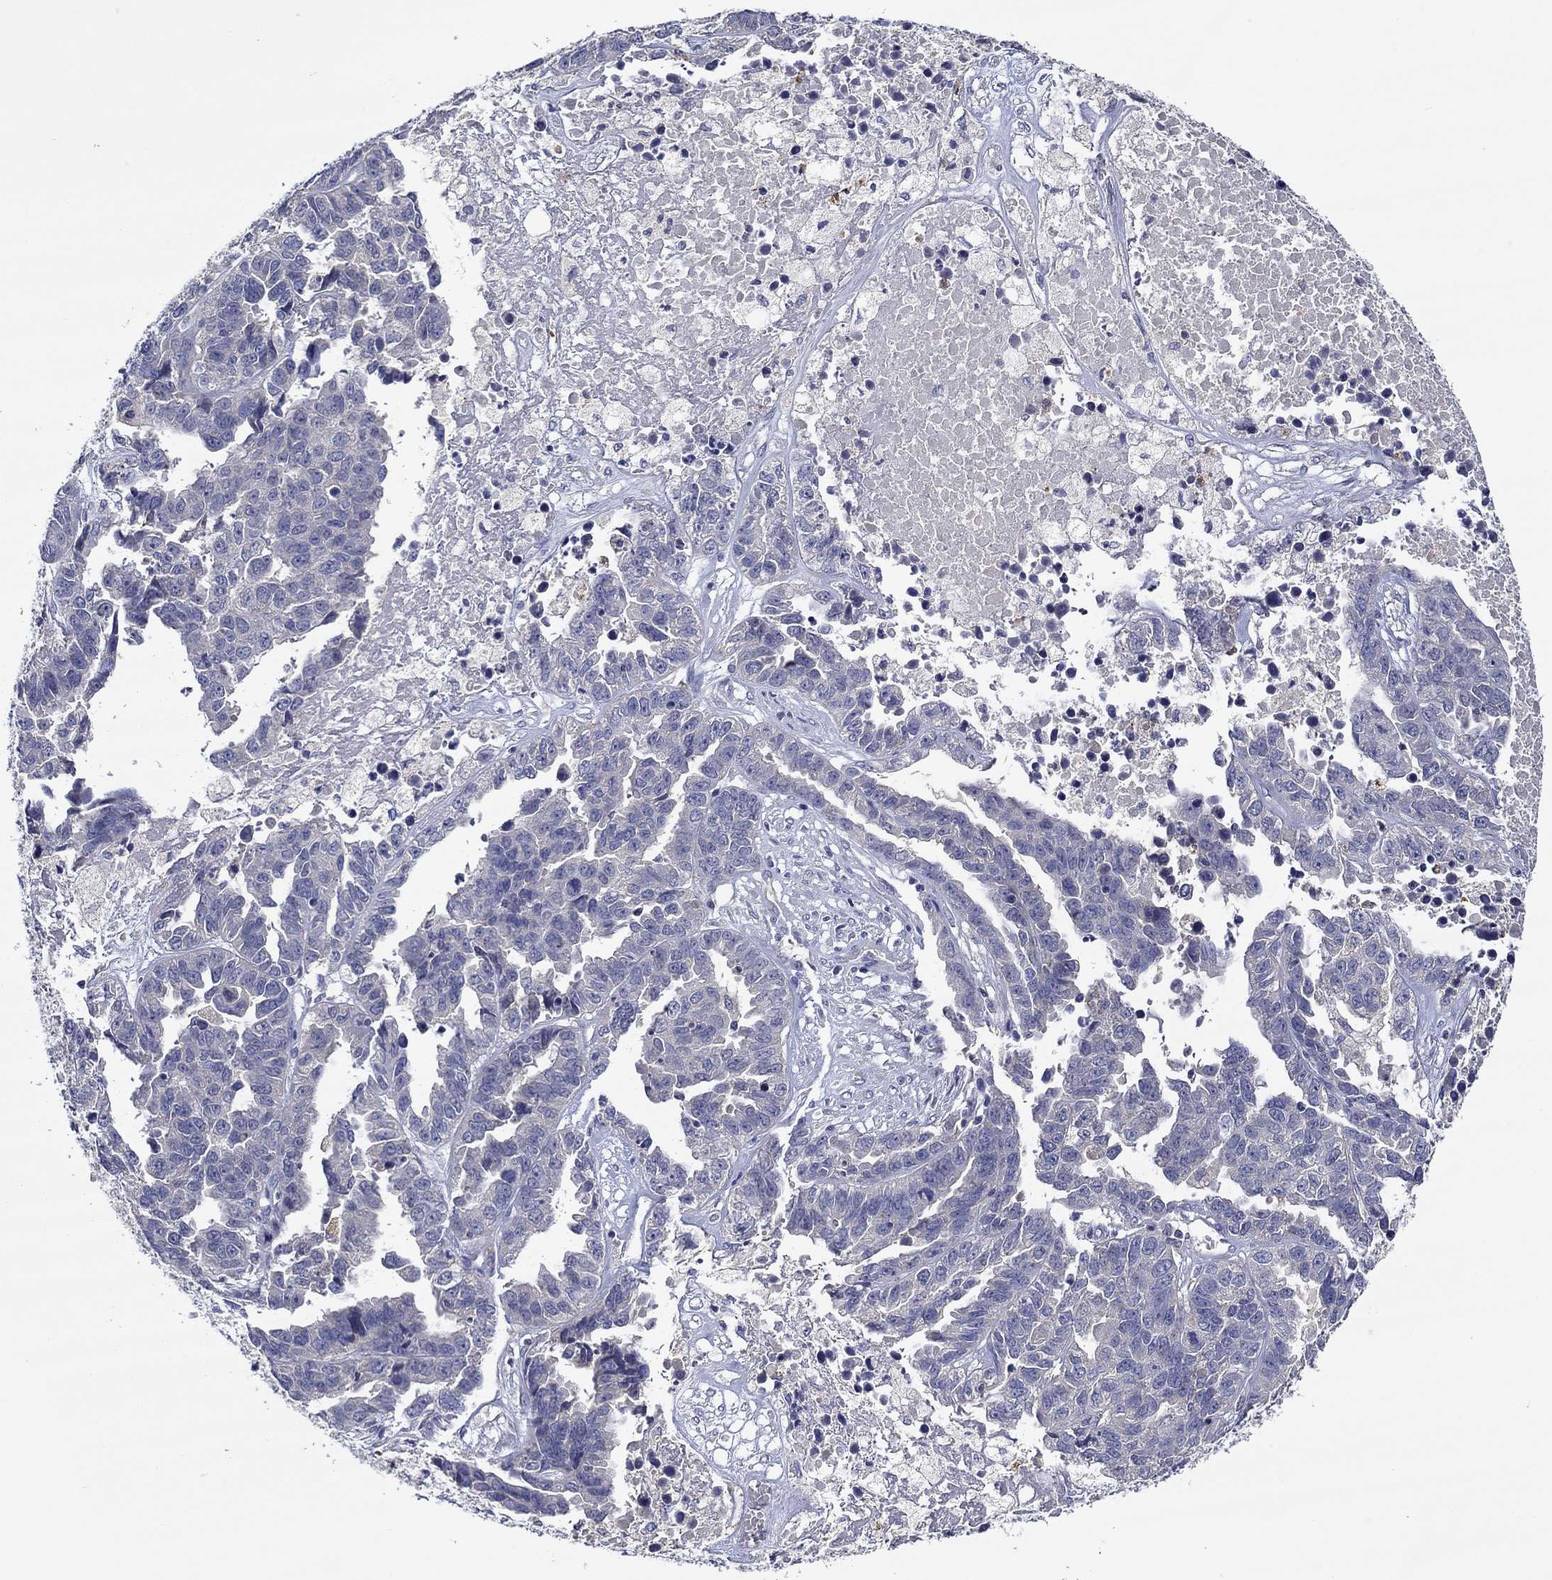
{"staining": {"intensity": "negative", "quantity": "none", "location": "none"}, "tissue": "ovarian cancer", "cell_type": "Tumor cells", "image_type": "cancer", "snomed": [{"axis": "morphology", "description": "Cystadenocarcinoma, serous, NOS"}, {"axis": "topography", "description": "Ovary"}], "caption": "Immunohistochemical staining of ovarian cancer shows no significant positivity in tumor cells.", "gene": "CHIT1", "patient": {"sex": "female", "age": 87}}